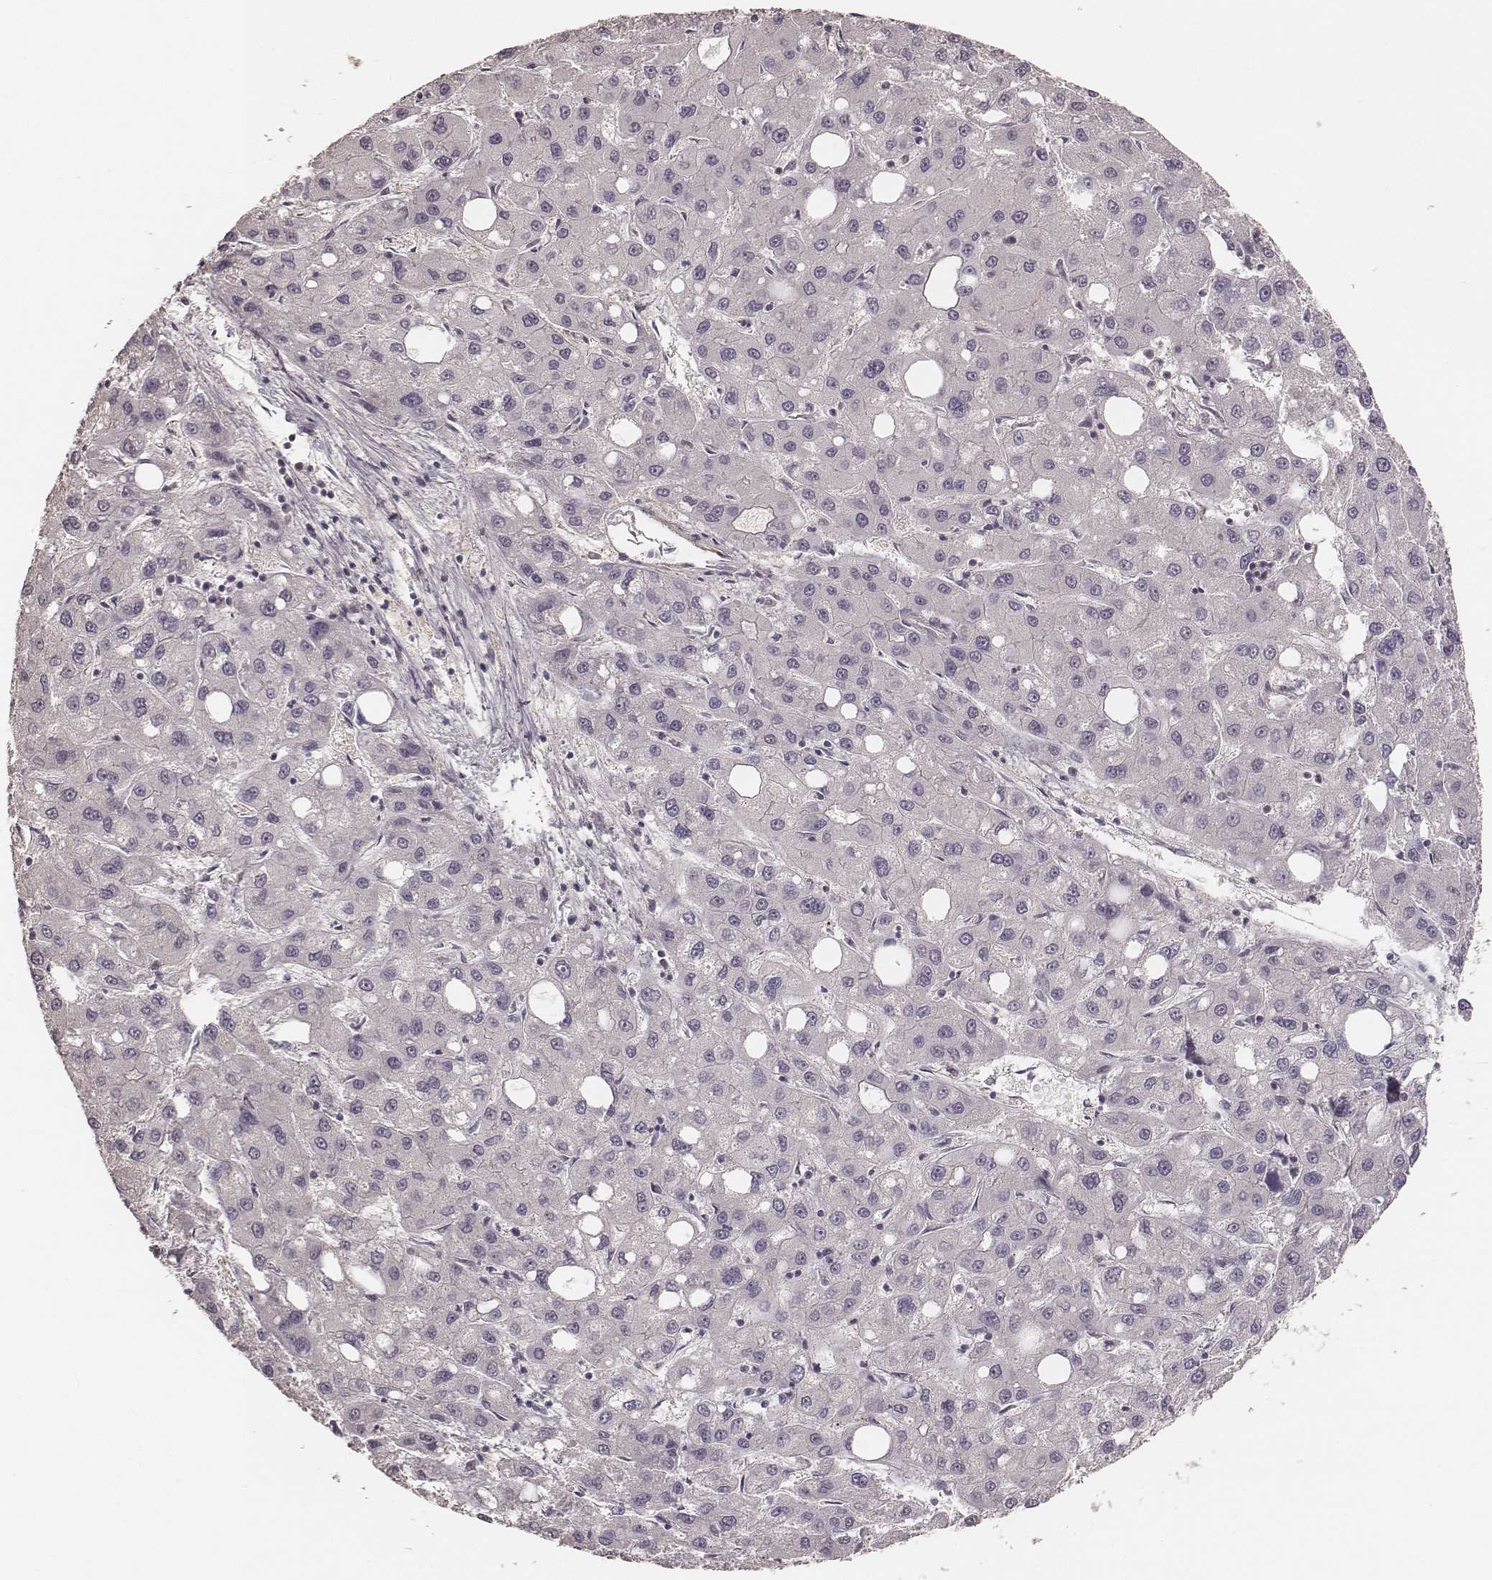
{"staining": {"intensity": "negative", "quantity": "none", "location": "none"}, "tissue": "liver cancer", "cell_type": "Tumor cells", "image_type": "cancer", "snomed": [{"axis": "morphology", "description": "Carcinoma, Hepatocellular, NOS"}, {"axis": "topography", "description": "Liver"}], "caption": "Immunohistochemical staining of liver cancer exhibits no significant expression in tumor cells.", "gene": "LY6K", "patient": {"sex": "male", "age": 73}}